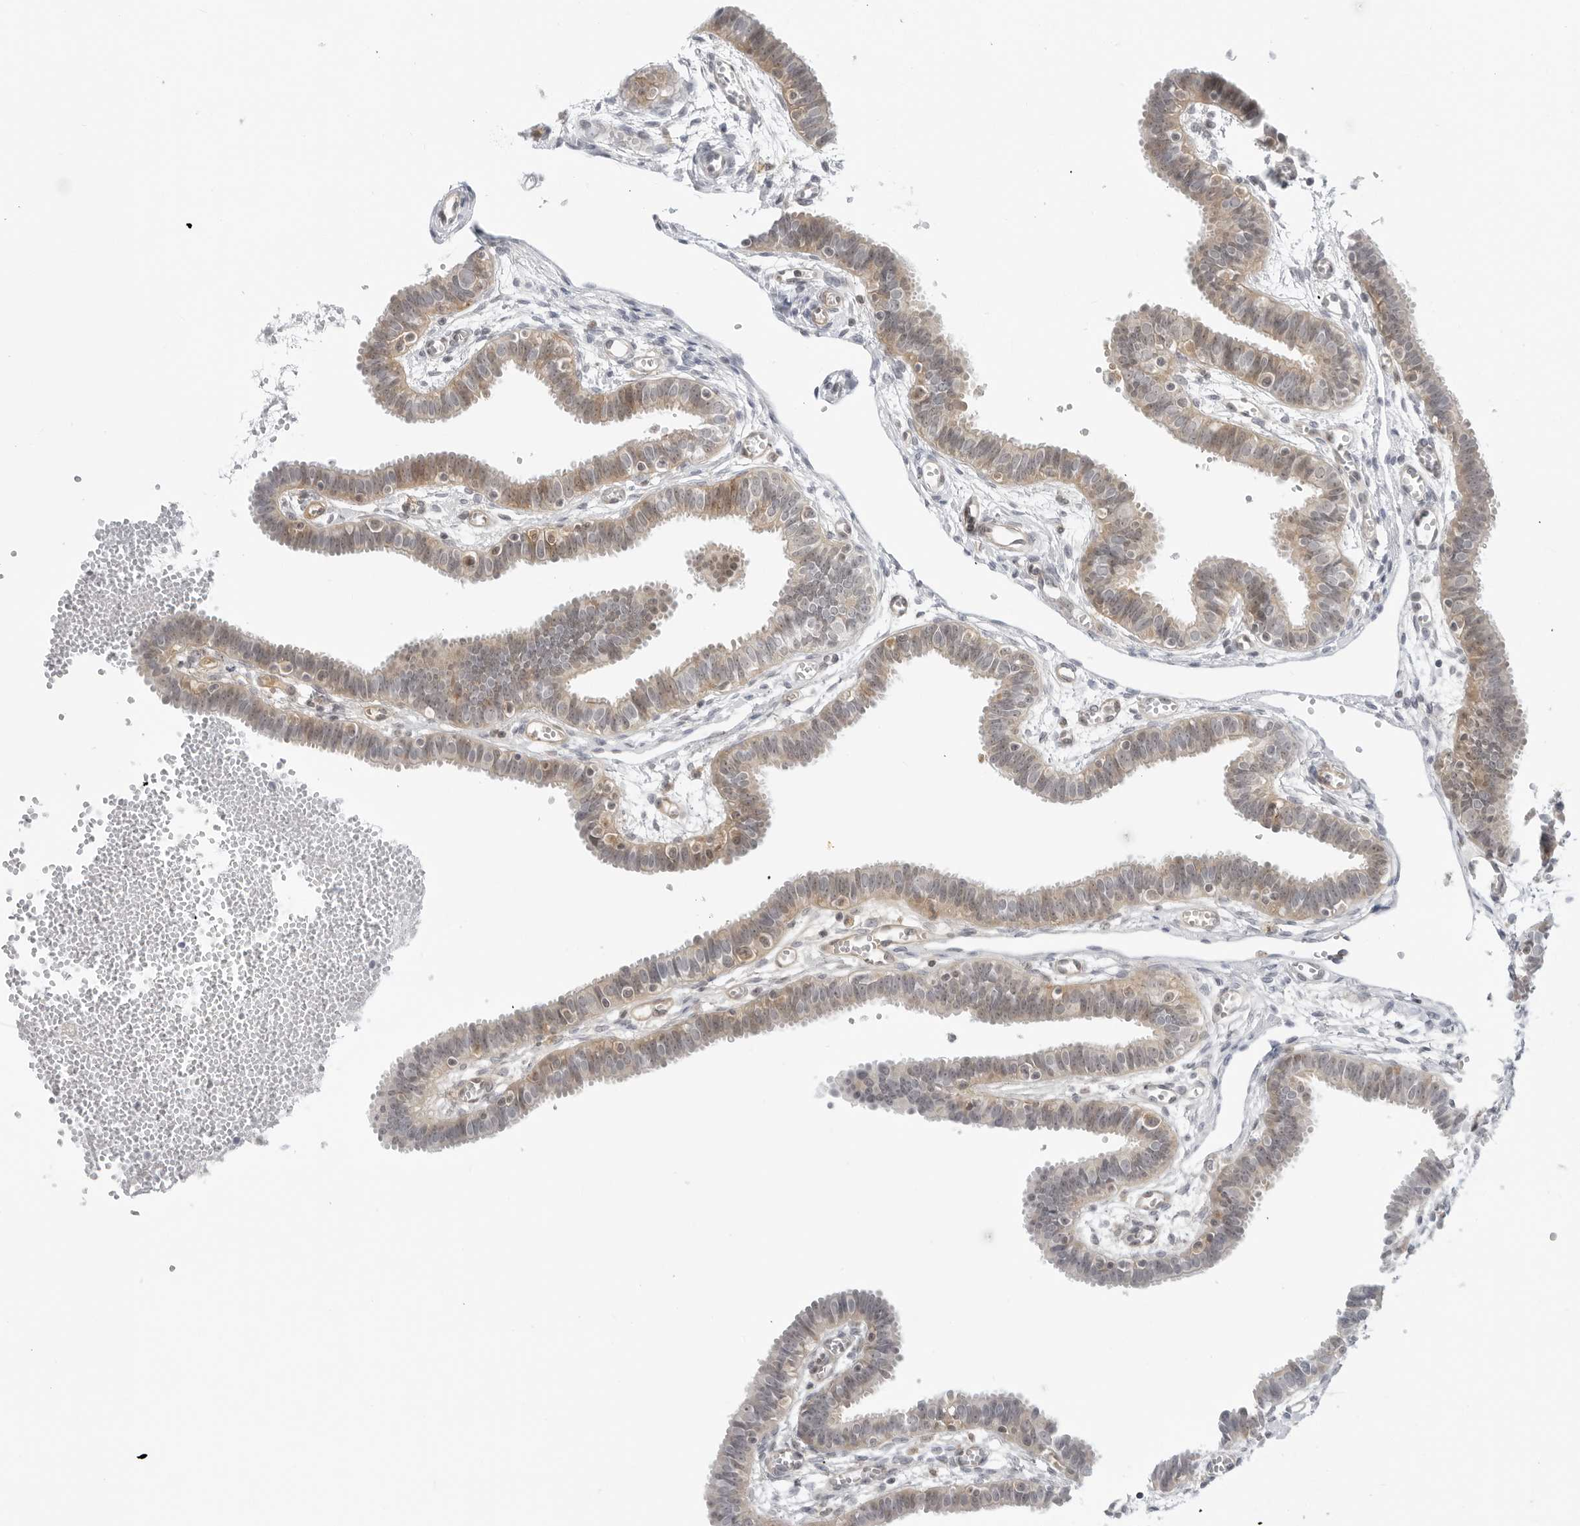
{"staining": {"intensity": "weak", "quantity": "25%-75%", "location": "cytoplasmic/membranous,nuclear"}, "tissue": "fallopian tube", "cell_type": "Glandular cells", "image_type": "normal", "snomed": [{"axis": "morphology", "description": "Normal tissue, NOS"}, {"axis": "topography", "description": "Fallopian tube"}, {"axis": "topography", "description": "Placenta"}], "caption": "This histopathology image shows IHC staining of benign human fallopian tube, with low weak cytoplasmic/membranous,nuclear staining in approximately 25%-75% of glandular cells.", "gene": "SUGCT", "patient": {"sex": "female", "age": 32}}